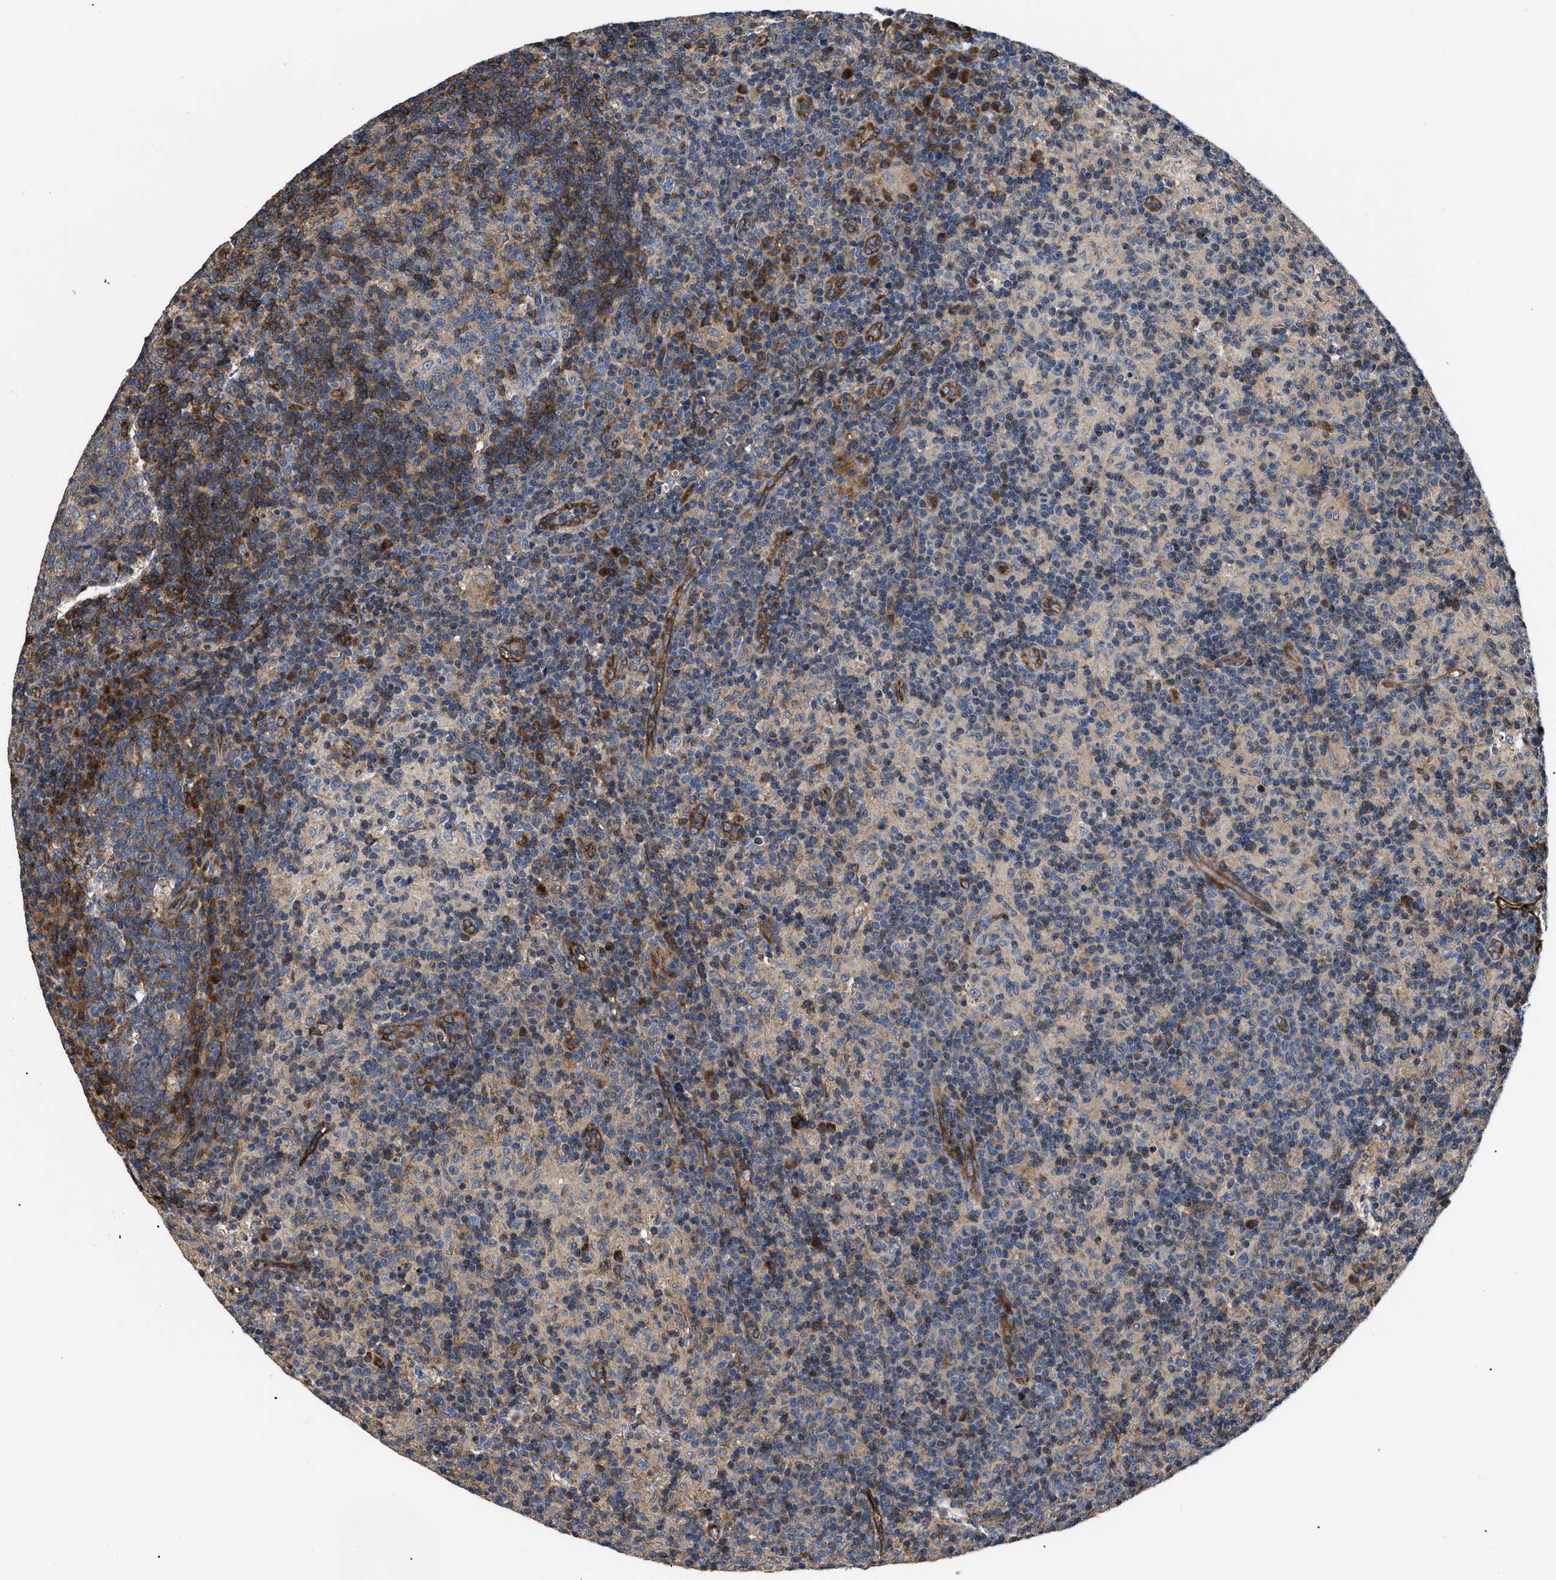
{"staining": {"intensity": "moderate", "quantity": "25%-75%", "location": "cytoplasmic/membranous"}, "tissue": "lymph node", "cell_type": "Germinal center cells", "image_type": "normal", "snomed": [{"axis": "morphology", "description": "Normal tissue, NOS"}, {"axis": "morphology", "description": "Inflammation, NOS"}, {"axis": "topography", "description": "Lymph node"}], "caption": "Immunohistochemistry (IHC) photomicrograph of unremarkable human lymph node stained for a protein (brown), which demonstrates medium levels of moderate cytoplasmic/membranous staining in approximately 25%-75% of germinal center cells.", "gene": "NT5E", "patient": {"sex": "male", "age": 55}}